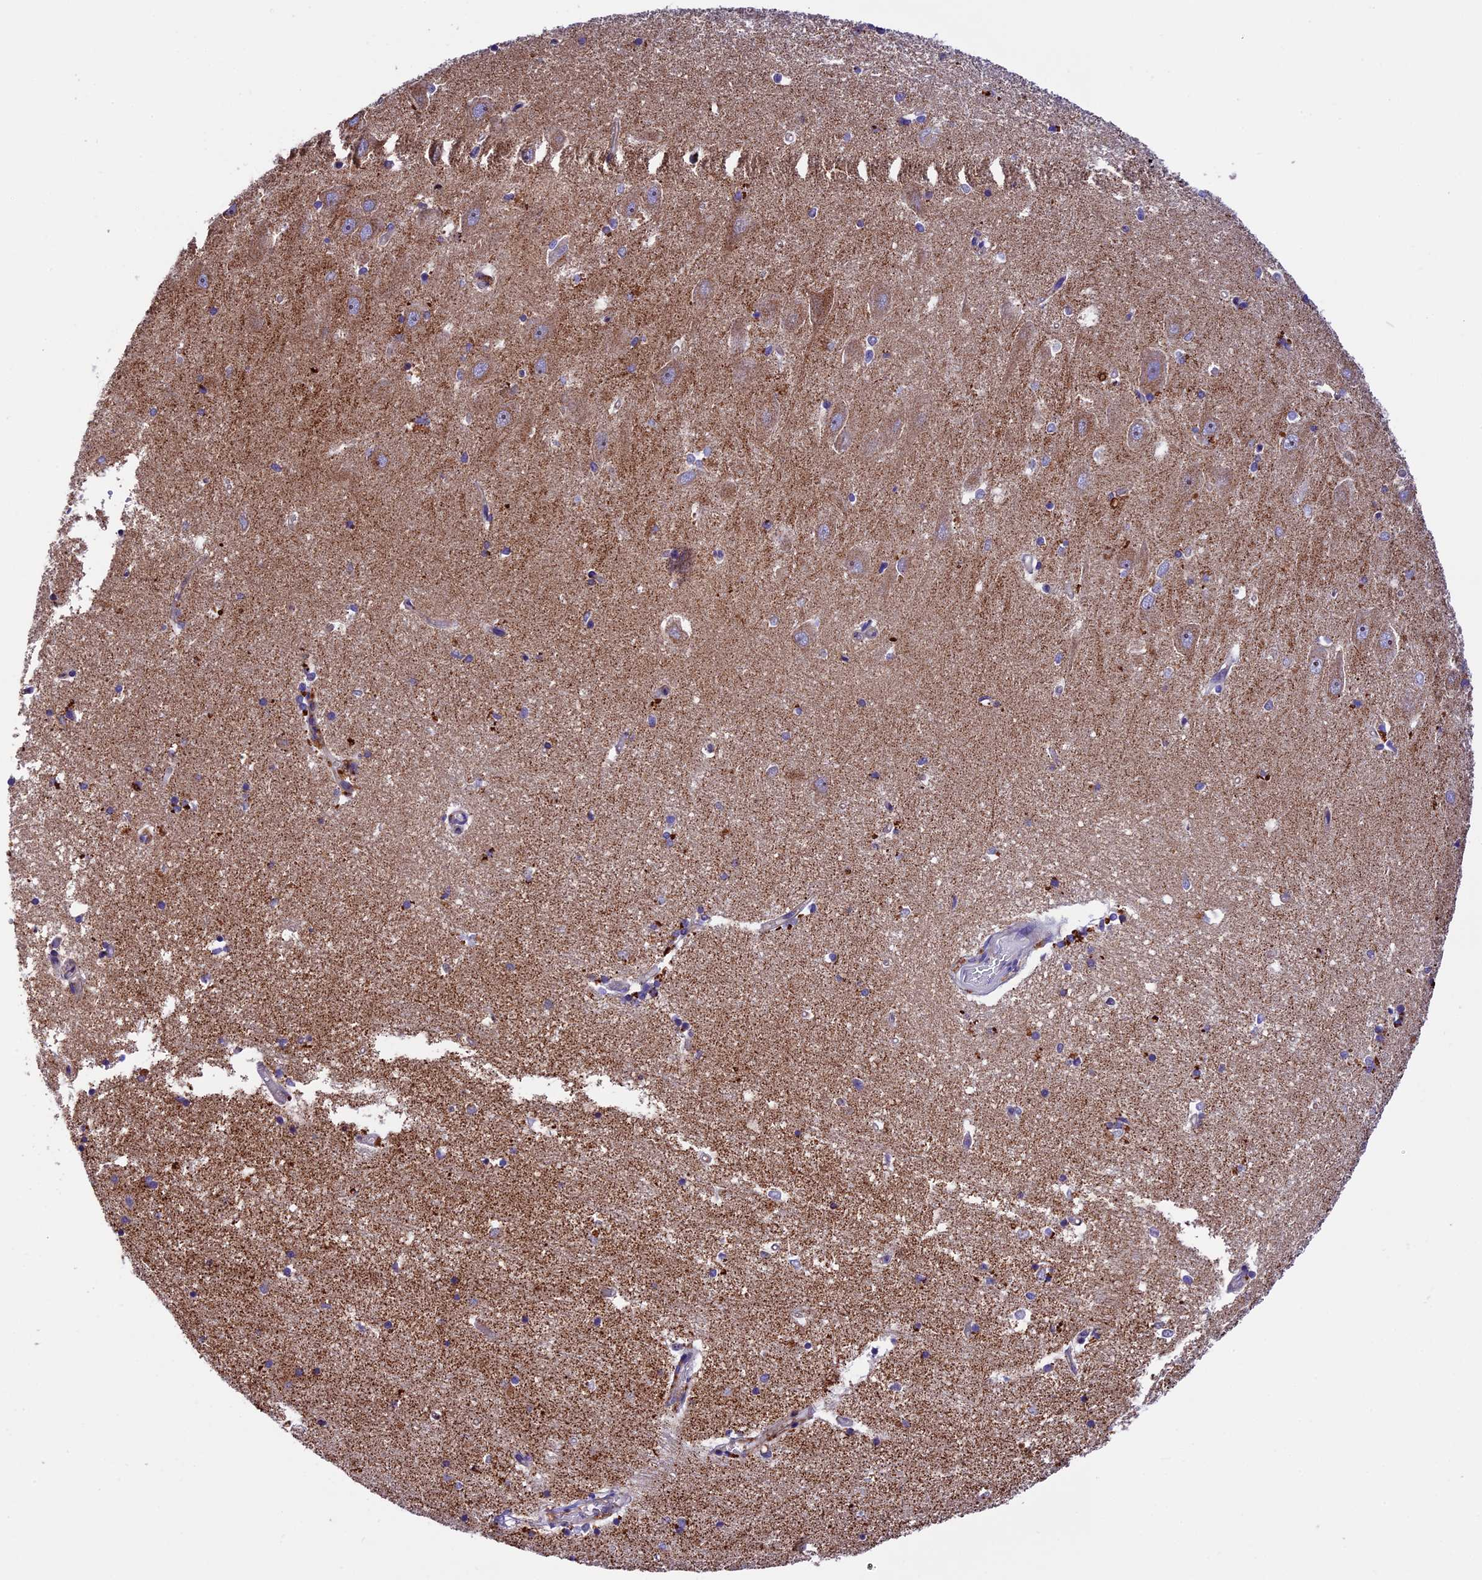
{"staining": {"intensity": "moderate", "quantity": "<25%", "location": "cytoplasmic/membranous"}, "tissue": "hippocampus", "cell_type": "Glial cells", "image_type": "normal", "snomed": [{"axis": "morphology", "description": "Normal tissue, NOS"}, {"axis": "topography", "description": "Hippocampus"}], "caption": "Moderate cytoplasmic/membranous protein staining is identified in about <25% of glial cells in hippocampus.", "gene": "METTL22", "patient": {"sex": "male", "age": 45}}